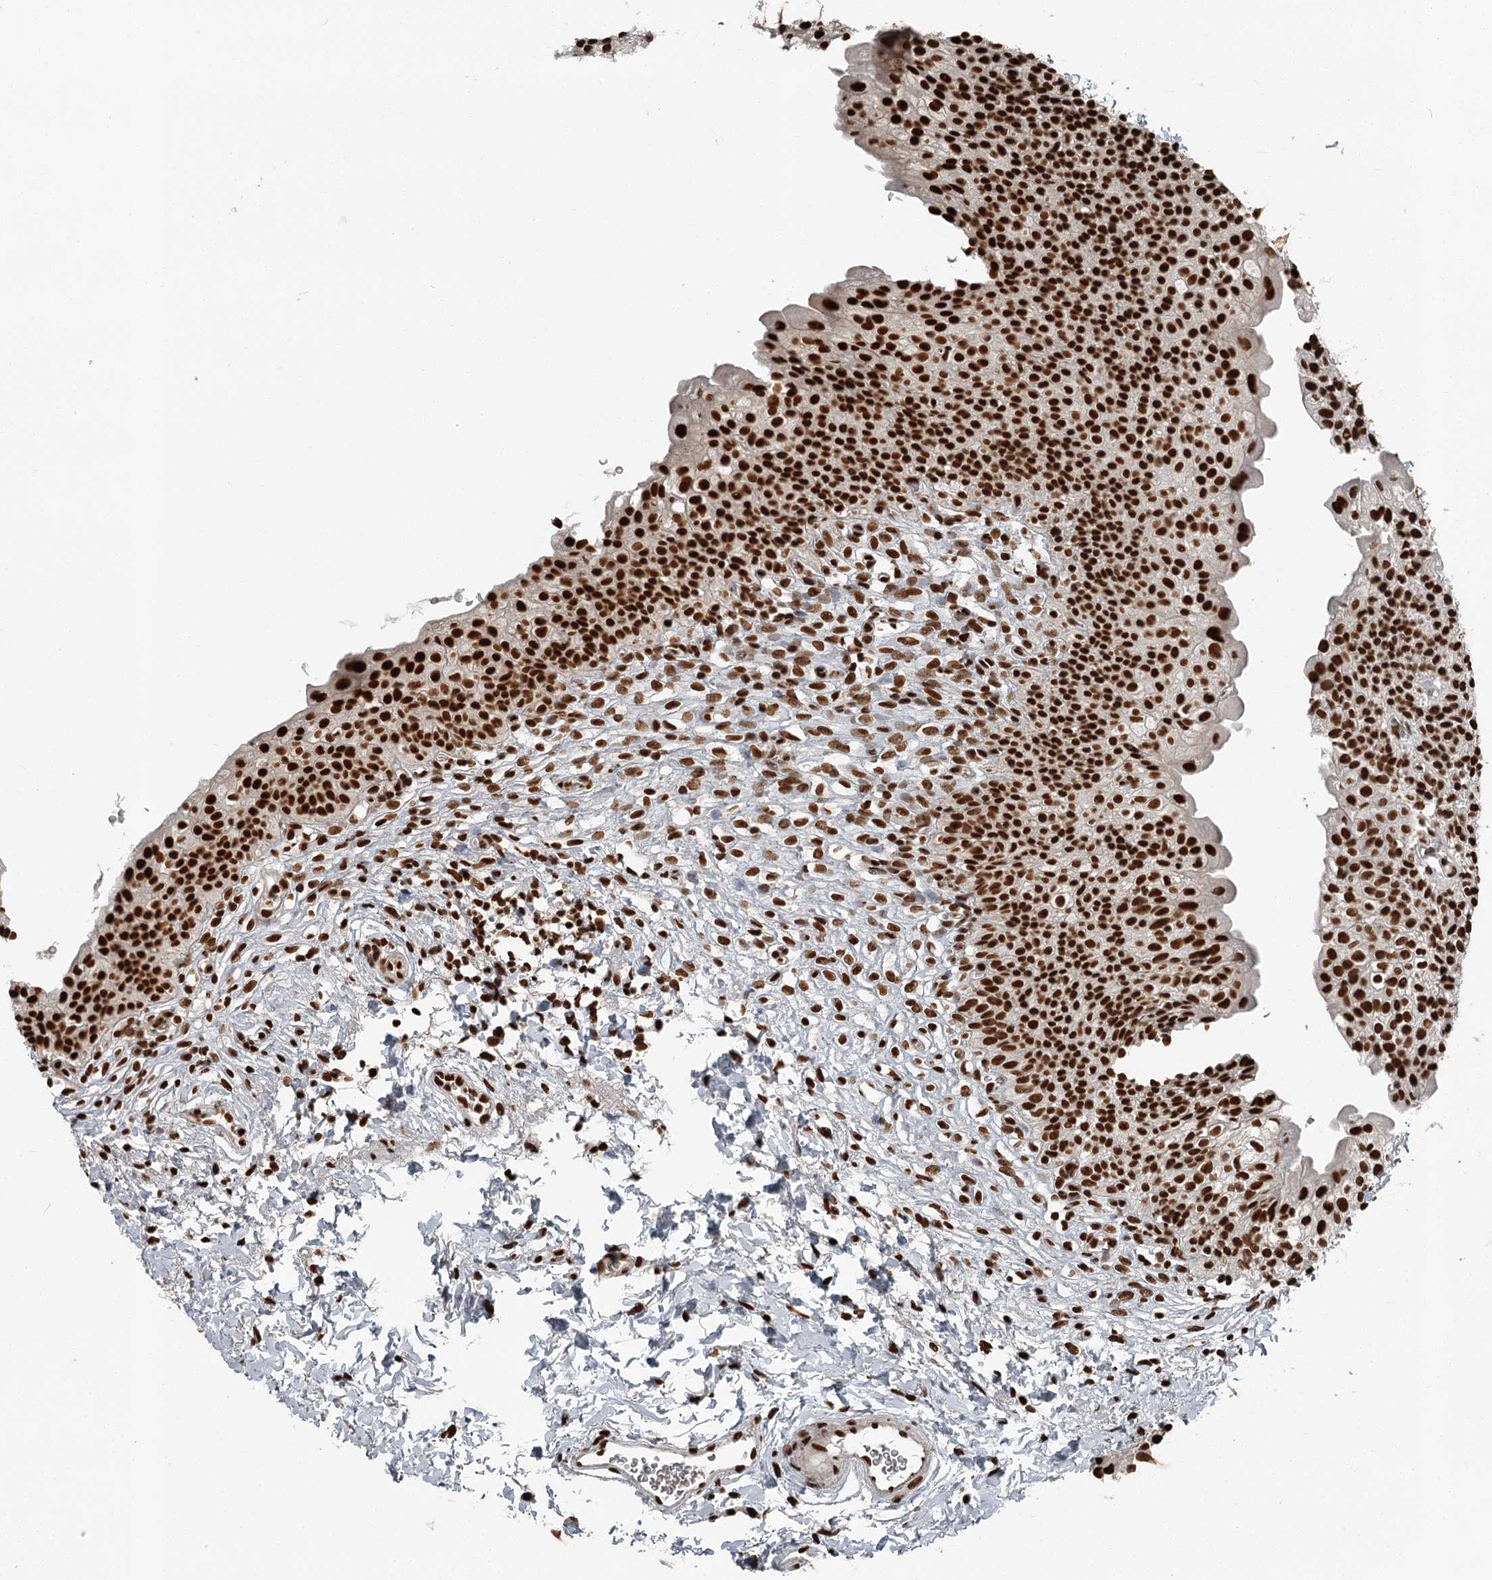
{"staining": {"intensity": "strong", "quantity": ">75%", "location": "nuclear"}, "tissue": "urinary bladder", "cell_type": "Urothelial cells", "image_type": "normal", "snomed": [{"axis": "morphology", "description": "Normal tissue, NOS"}, {"axis": "topography", "description": "Urinary bladder"}], "caption": "Immunohistochemistry (DAB (3,3'-diaminobenzidine)) staining of normal human urinary bladder shows strong nuclear protein expression in approximately >75% of urothelial cells. Ihc stains the protein of interest in brown and the nuclei are stained blue.", "gene": "RBBP7", "patient": {"sex": "male", "age": 55}}